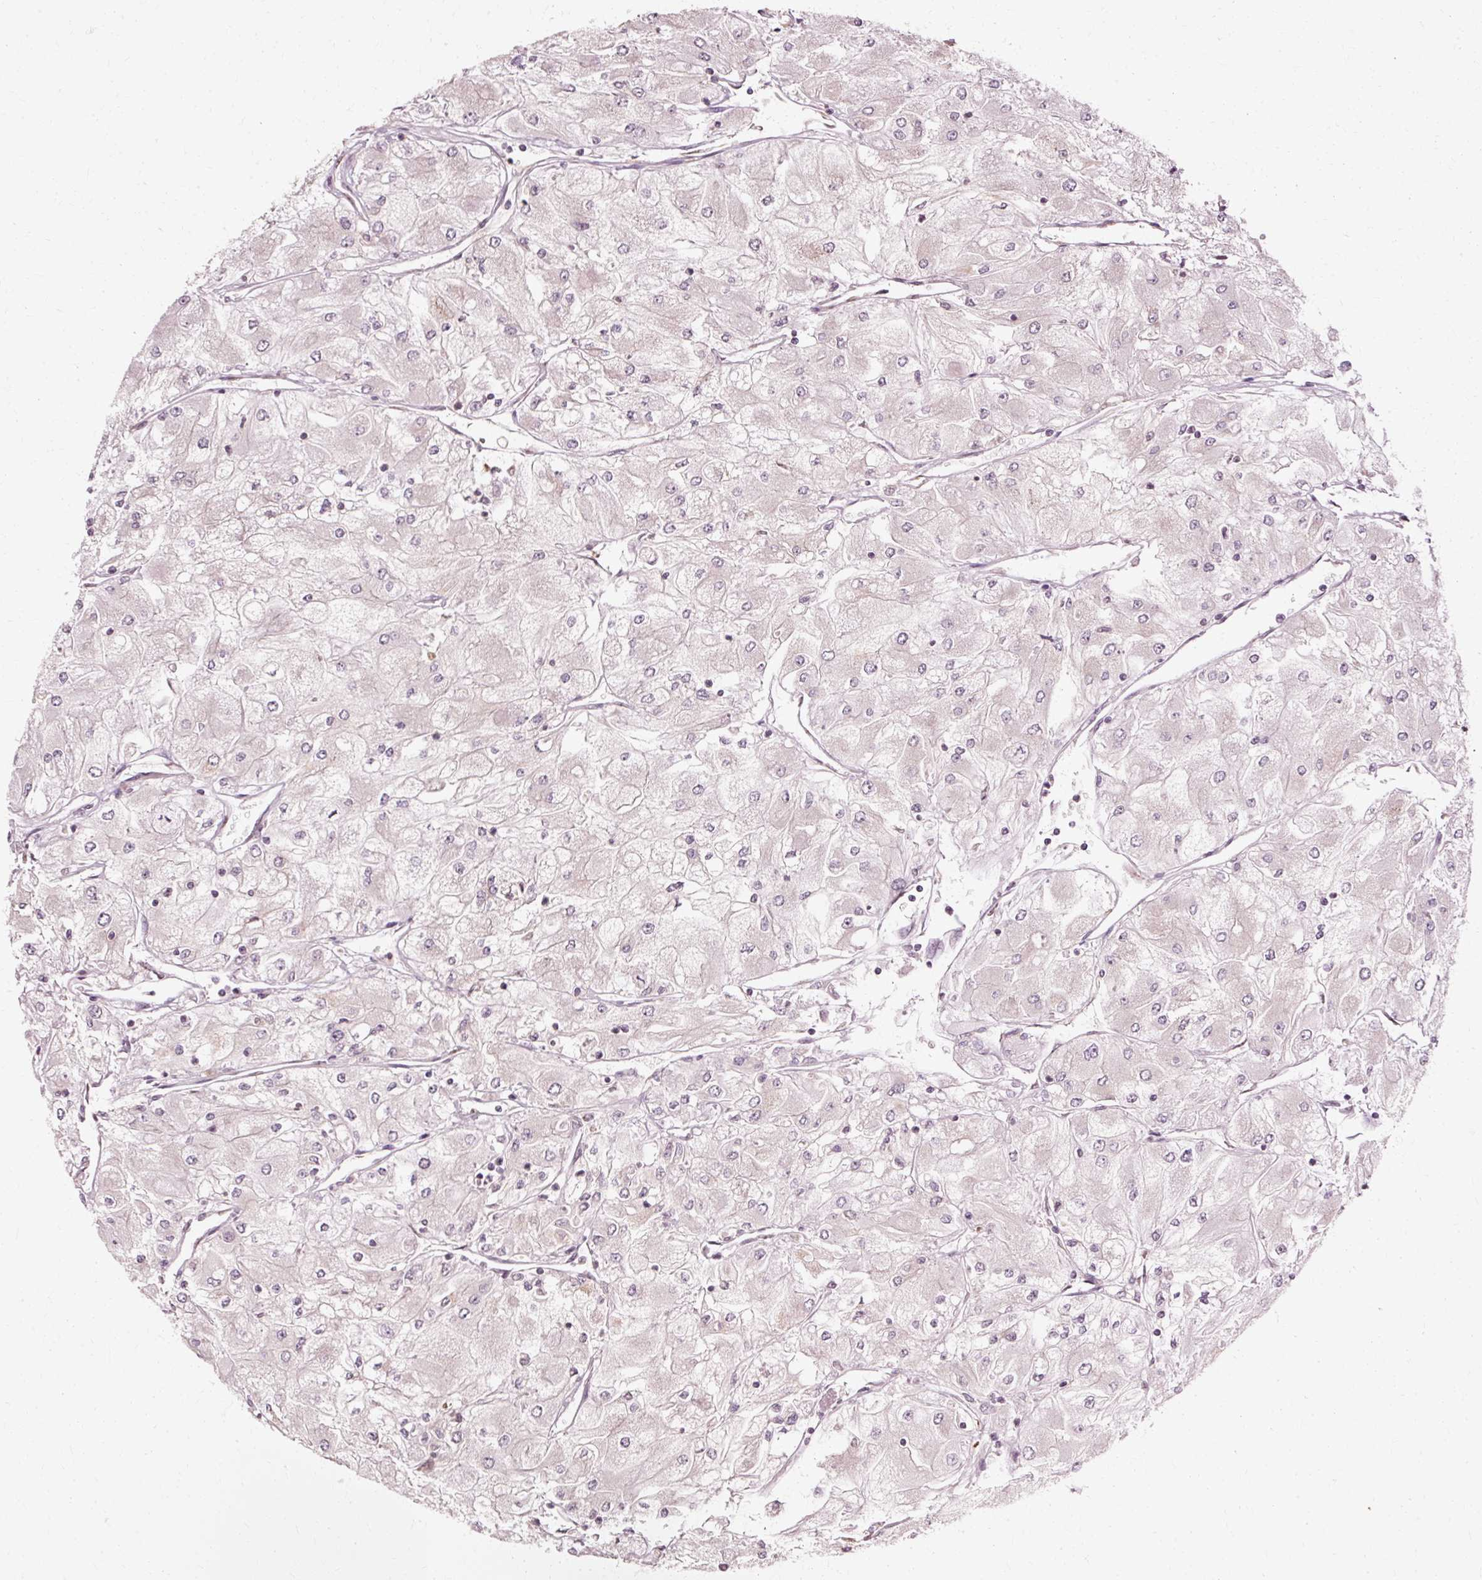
{"staining": {"intensity": "moderate", "quantity": "<25%", "location": "nuclear"}, "tissue": "renal cancer", "cell_type": "Tumor cells", "image_type": "cancer", "snomed": [{"axis": "morphology", "description": "Adenocarcinoma, NOS"}, {"axis": "topography", "description": "Kidney"}], "caption": "Moderate nuclear protein staining is present in about <25% of tumor cells in renal cancer. The staining was performed using DAB (3,3'-diaminobenzidine) to visualize the protein expression in brown, while the nuclei were stained in blue with hematoxylin (Magnification: 20x).", "gene": "RGPD5", "patient": {"sex": "male", "age": 80}}